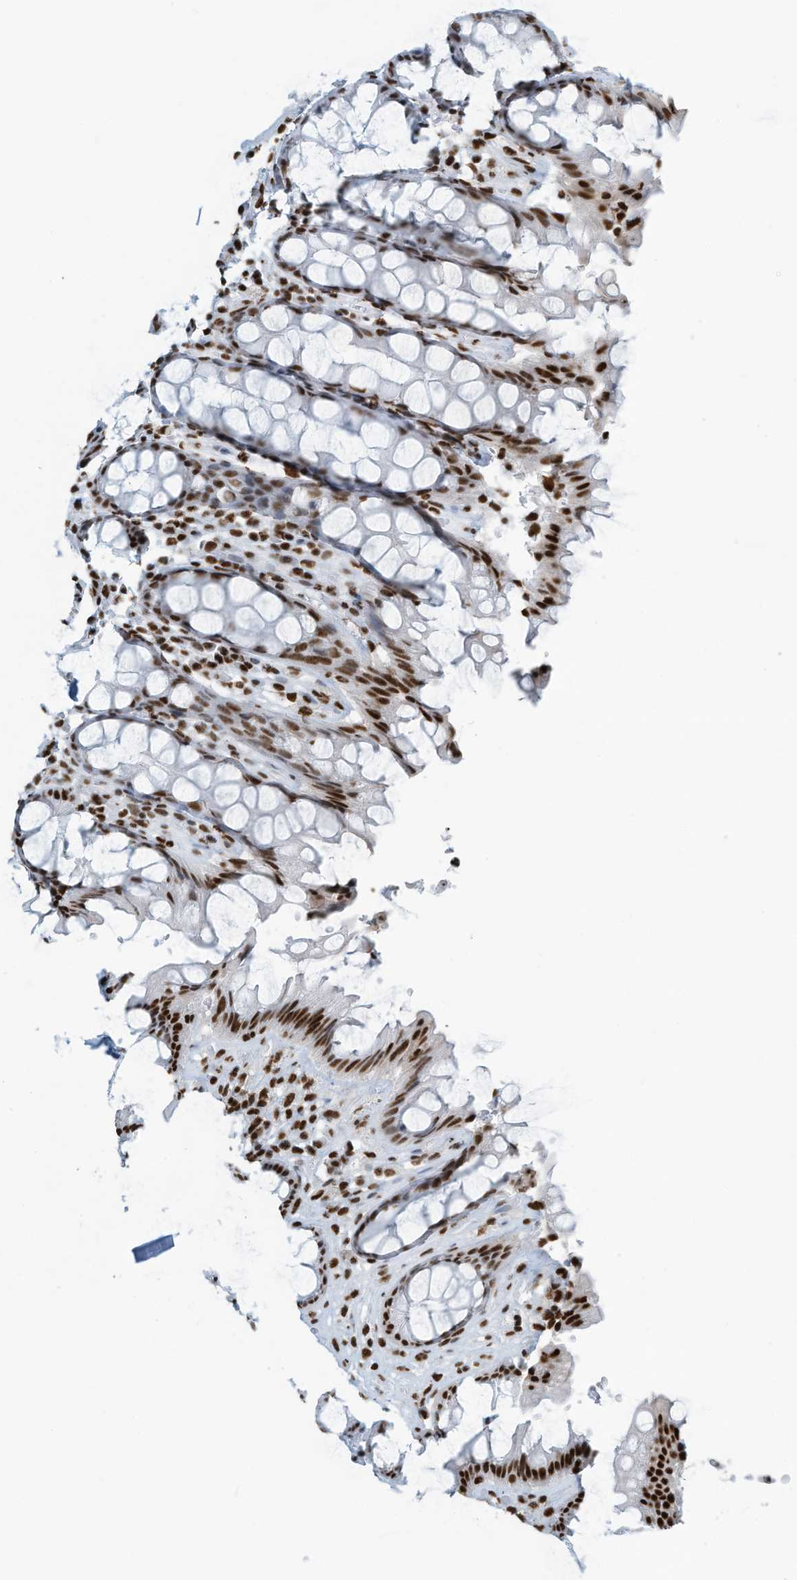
{"staining": {"intensity": "strong", "quantity": ">75%", "location": "nuclear"}, "tissue": "rectum", "cell_type": "Glandular cells", "image_type": "normal", "snomed": [{"axis": "morphology", "description": "Normal tissue, NOS"}, {"axis": "topography", "description": "Rectum"}], "caption": "Glandular cells demonstrate high levels of strong nuclear staining in about >75% of cells in benign rectum.", "gene": "ENSG00000257390", "patient": {"sex": "male", "age": 64}}